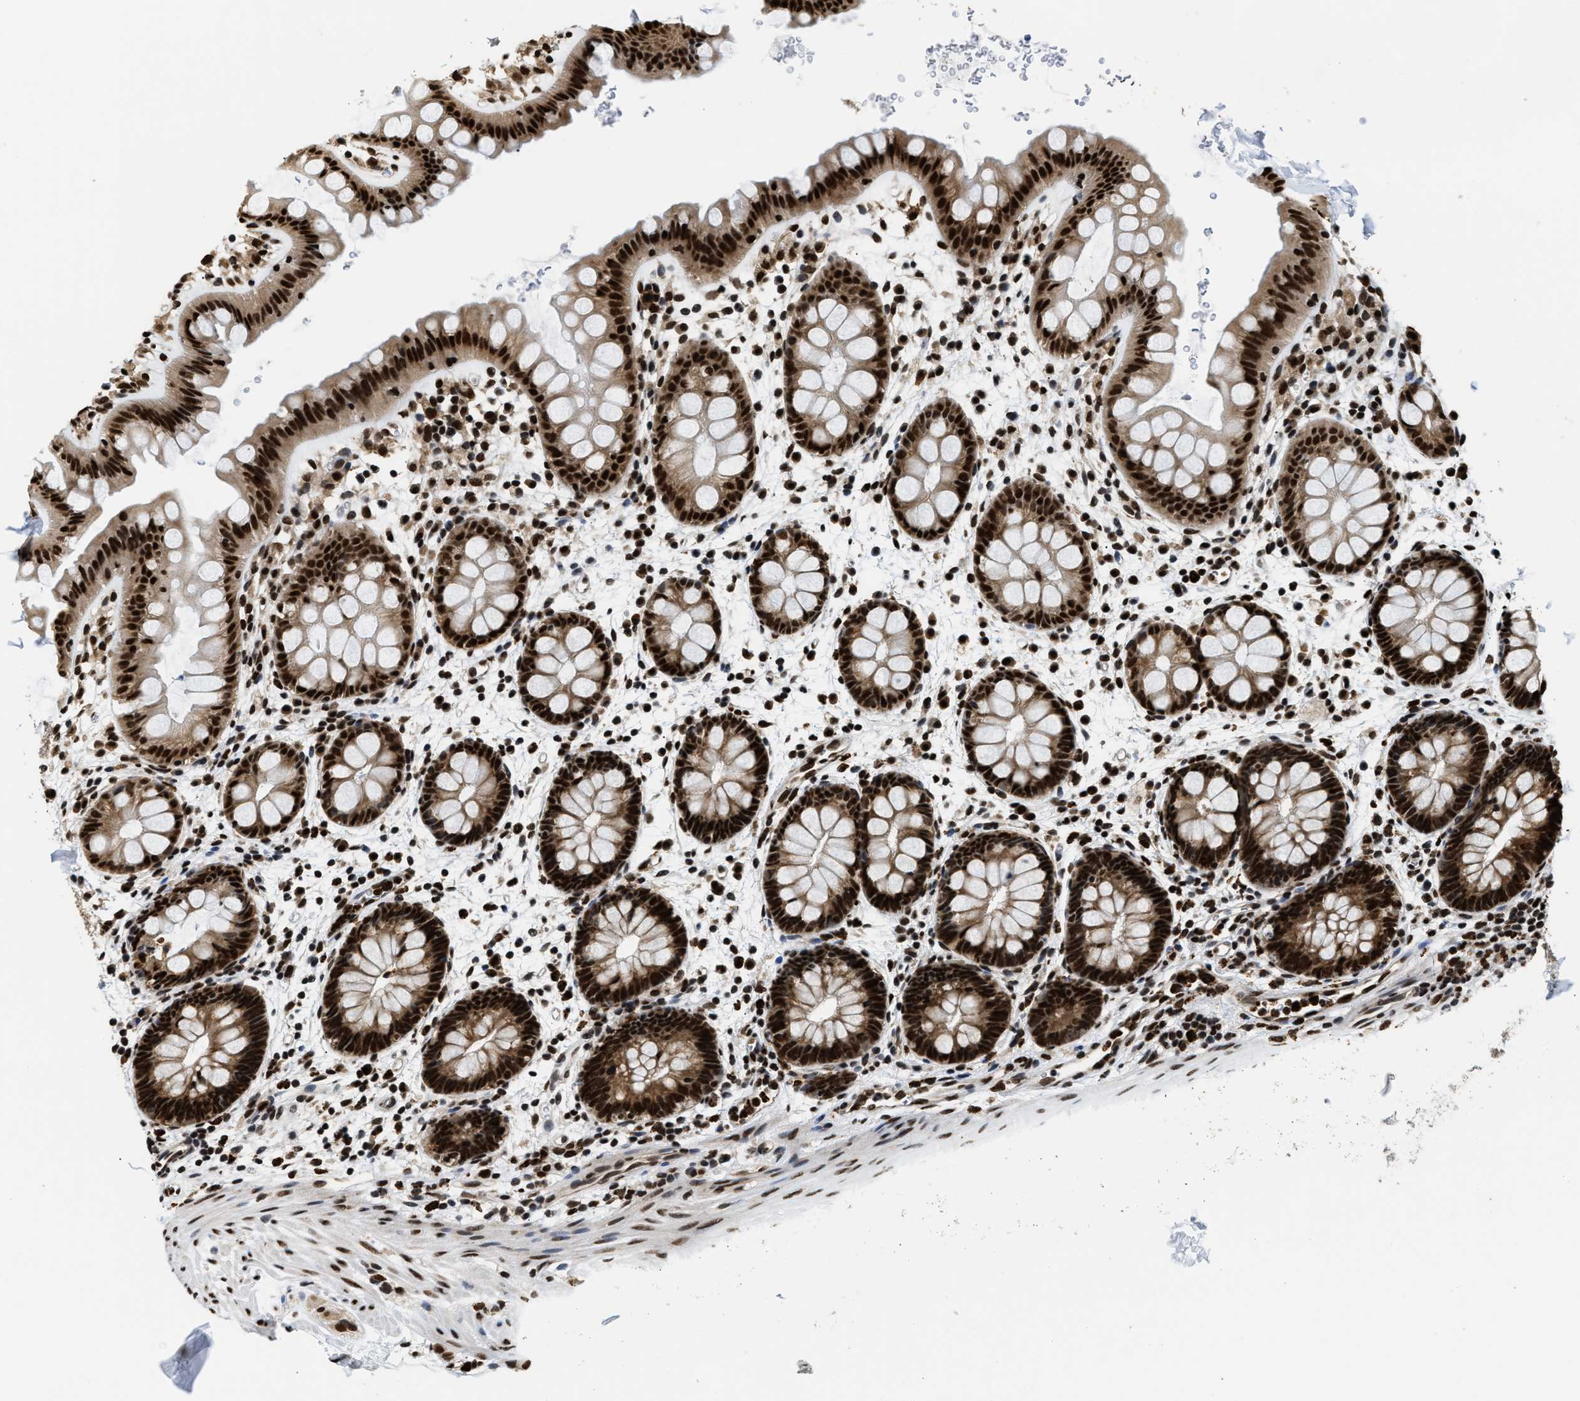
{"staining": {"intensity": "strong", "quantity": ">75%", "location": "cytoplasmic/membranous,nuclear"}, "tissue": "rectum", "cell_type": "Glandular cells", "image_type": "normal", "snomed": [{"axis": "morphology", "description": "Normal tissue, NOS"}, {"axis": "topography", "description": "Rectum"}], "caption": "About >75% of glandular cells in benign rectum demonstrate strong cytoplasmic/membranous,nuclear protein positivity as visualized by brown immunohistochemical staining.", "gene": "CCNDBP1", "patient": {"sex": "female", "age": 24}}